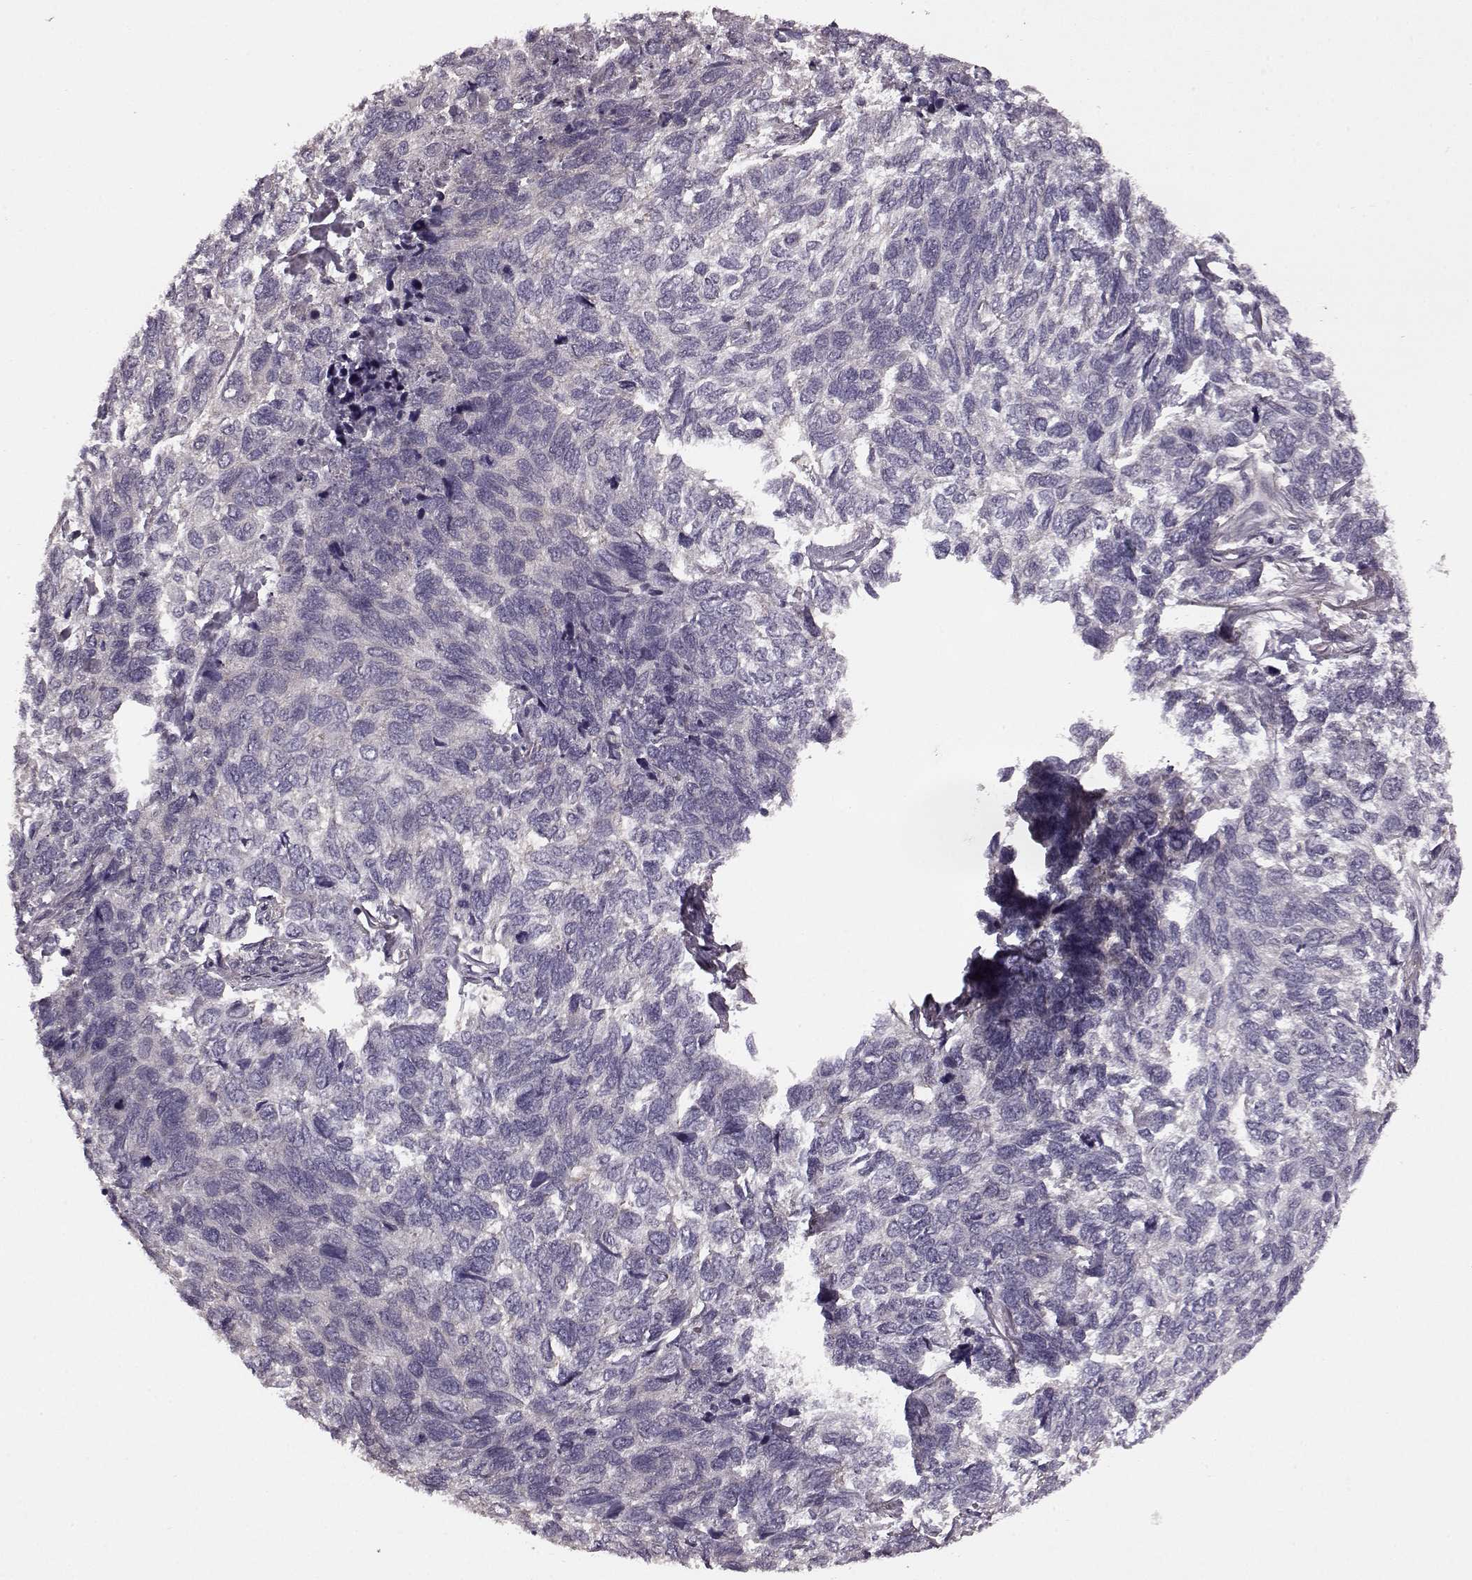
{"staining": {"intensity": "negative", "quantity": "none", "location": "none"}, "tissue": "skin cancer", "cell_type": "Tumor cells", "image_type": "cancer", "snomed": [{"axis": "morphology", "description": "Basal cell carcinoma"}, {"axis": "topography", "description": "Skin"}], "caption": "Histopathology image shows no protein staining in tumor cells of skin cancer tissue. Brightfield microscopy of immunohistochemistry stained with DAB (3,3'-diaminobenzidine) (brown) and hematoxylin (blue), captured at high magnification.", "gene": "GRK1", "patient": {"sex": "female", "age": 65}}